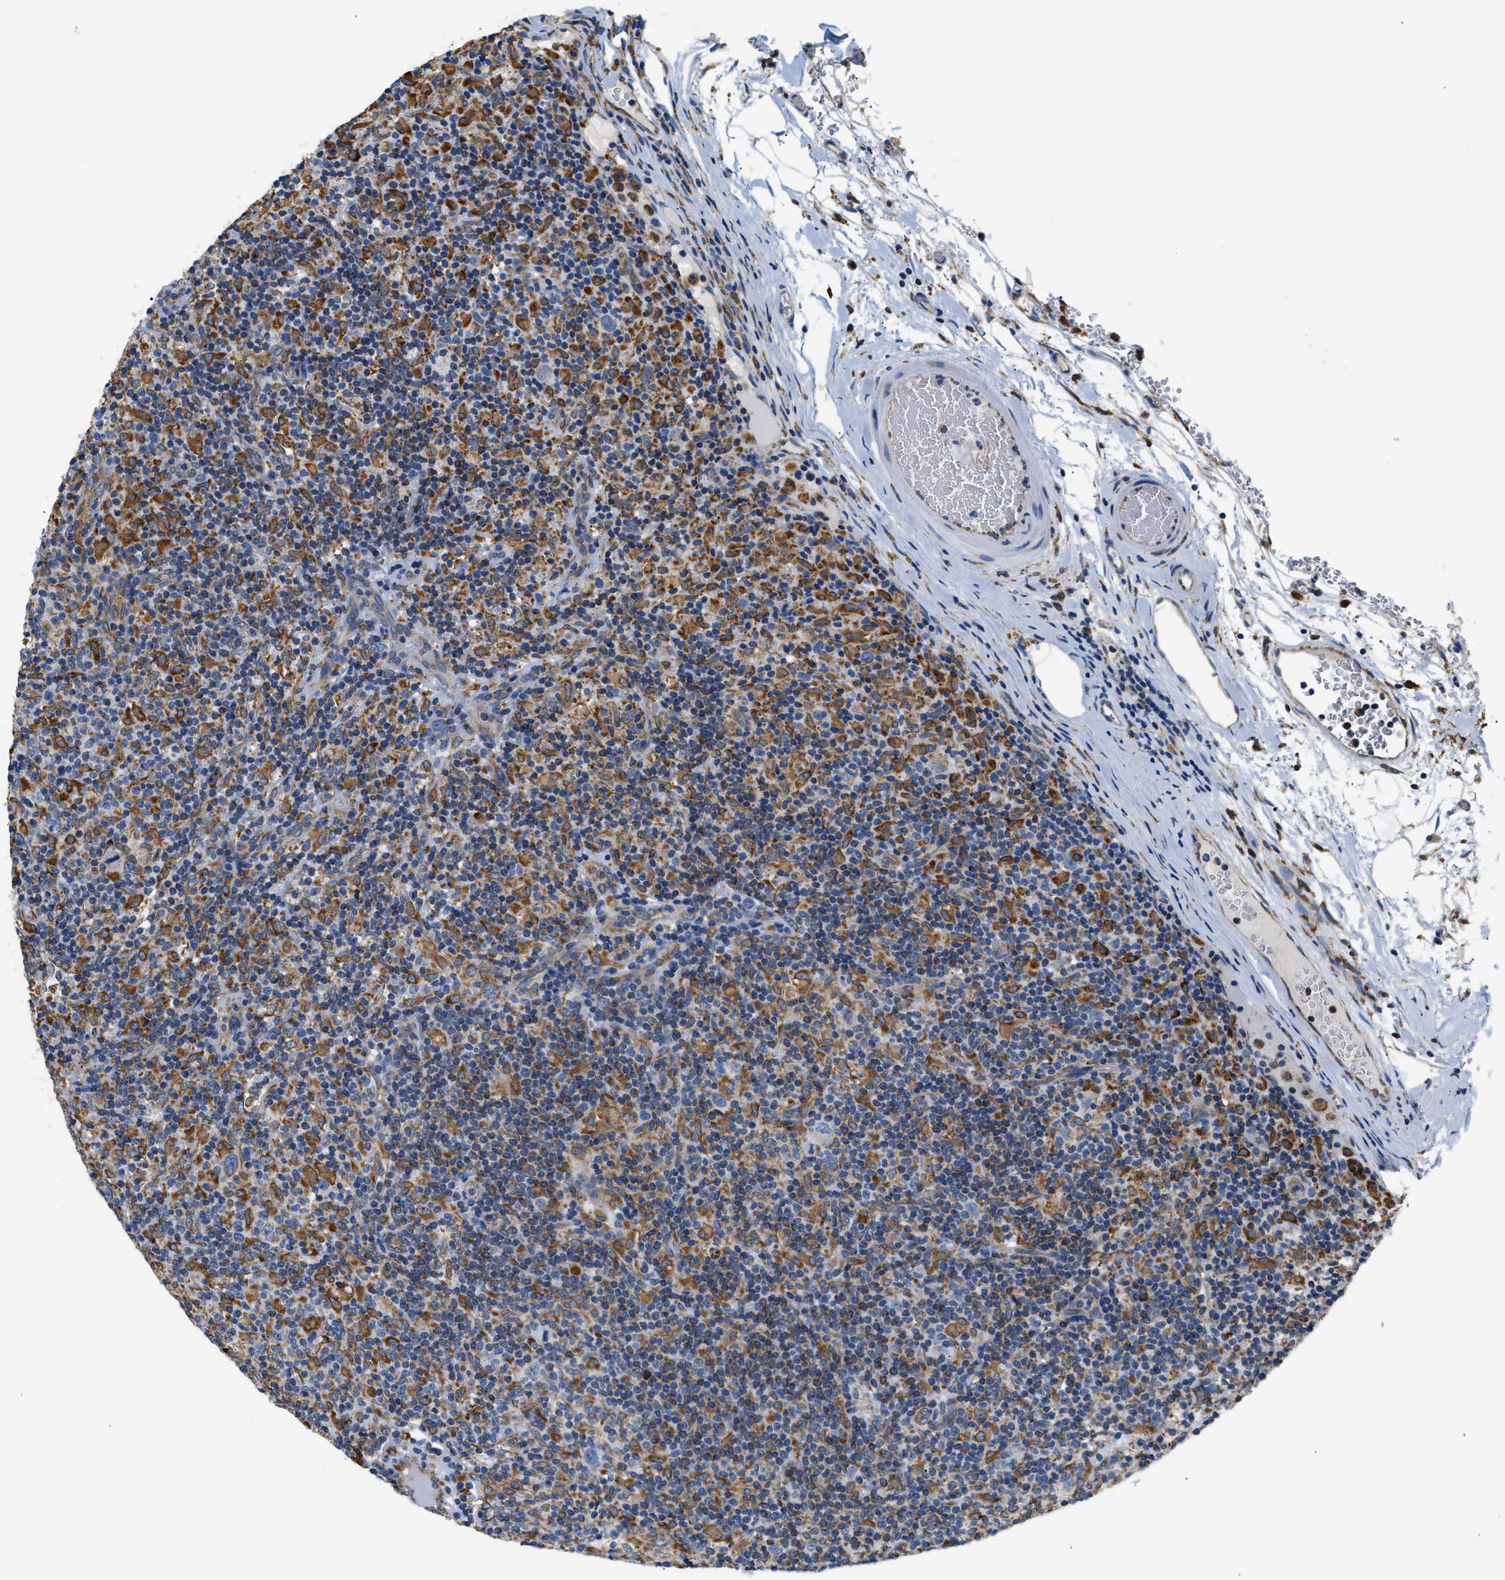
{"staining": {"intensity": "moderate", "quantity": "<25%", "location": "cytoplasmic/membranous"}, "tissue": "lymphoma", "cell_type": "Tumor cells", "image_type": "cancer", "snomed": [{"axis": "morphology", "description": "Hodgkin's disease, NOS"}, {"axis": "topography", "description": "Lymph node"}], "caption": "IHC staining of lymphoma, which displays low levels of moderate cytoplasmic/membranous staining in about <25% of tumor cells indicating moderate cytoplasmic/membranous protein staining. The staining was performed using DAB (3,3'-diaminobenzidine) (brown) for protein detection and nuclei were counterstained in hematoxylin (blue).", "gene": "HDHD3", "patient": {"sex": "male", "age": 70}}